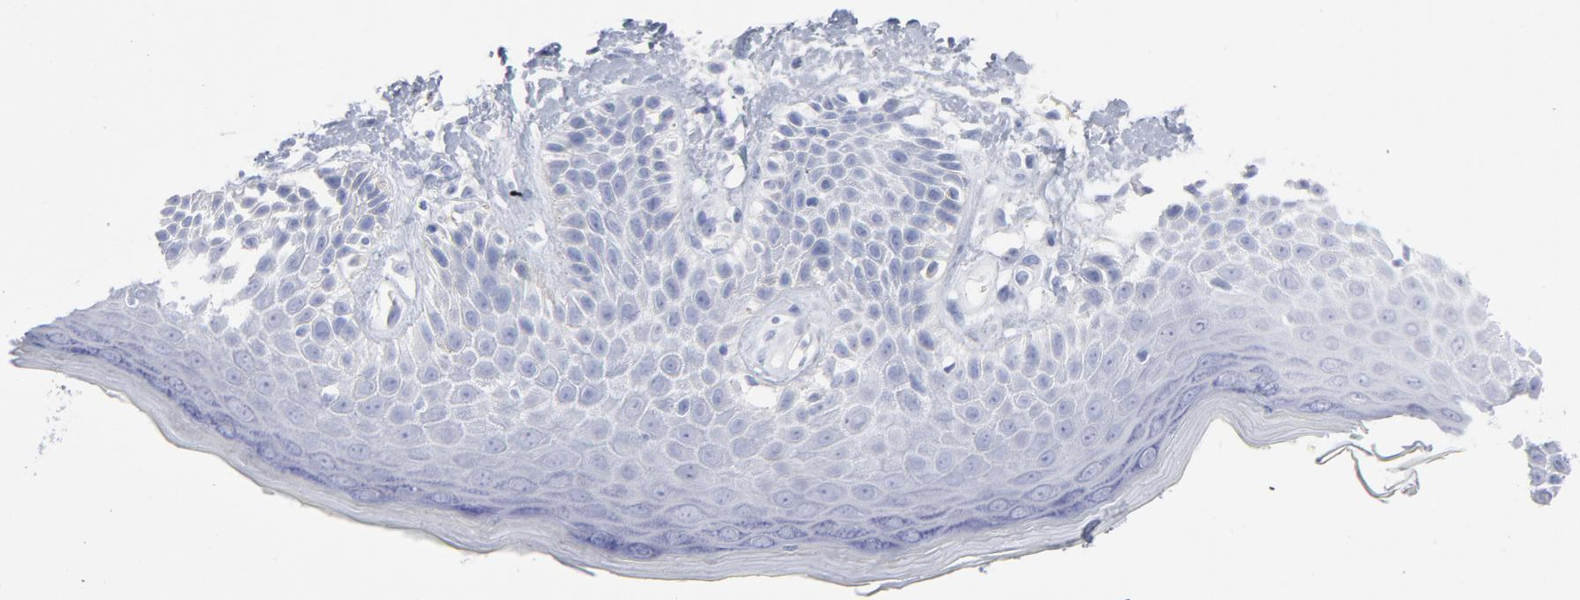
{"staining": {"intensity": "negative", "quantity": "none", "location": "none"}, "tissue": "skin", "cell_type": "Epidermal cells", "image_type": "normal", "snomed": [{"axis": "morphology", "description": "Normal tissue, NOS"}, {"axis": "topography", "description": "Anal"}], "caption": "Immunohistochemical staining of benign skin shows no significant expression in epidermal cells. Nuclei are stained in blue.", "gene": "P2RY8", "patient": {"sex": "female", "age": 78}}